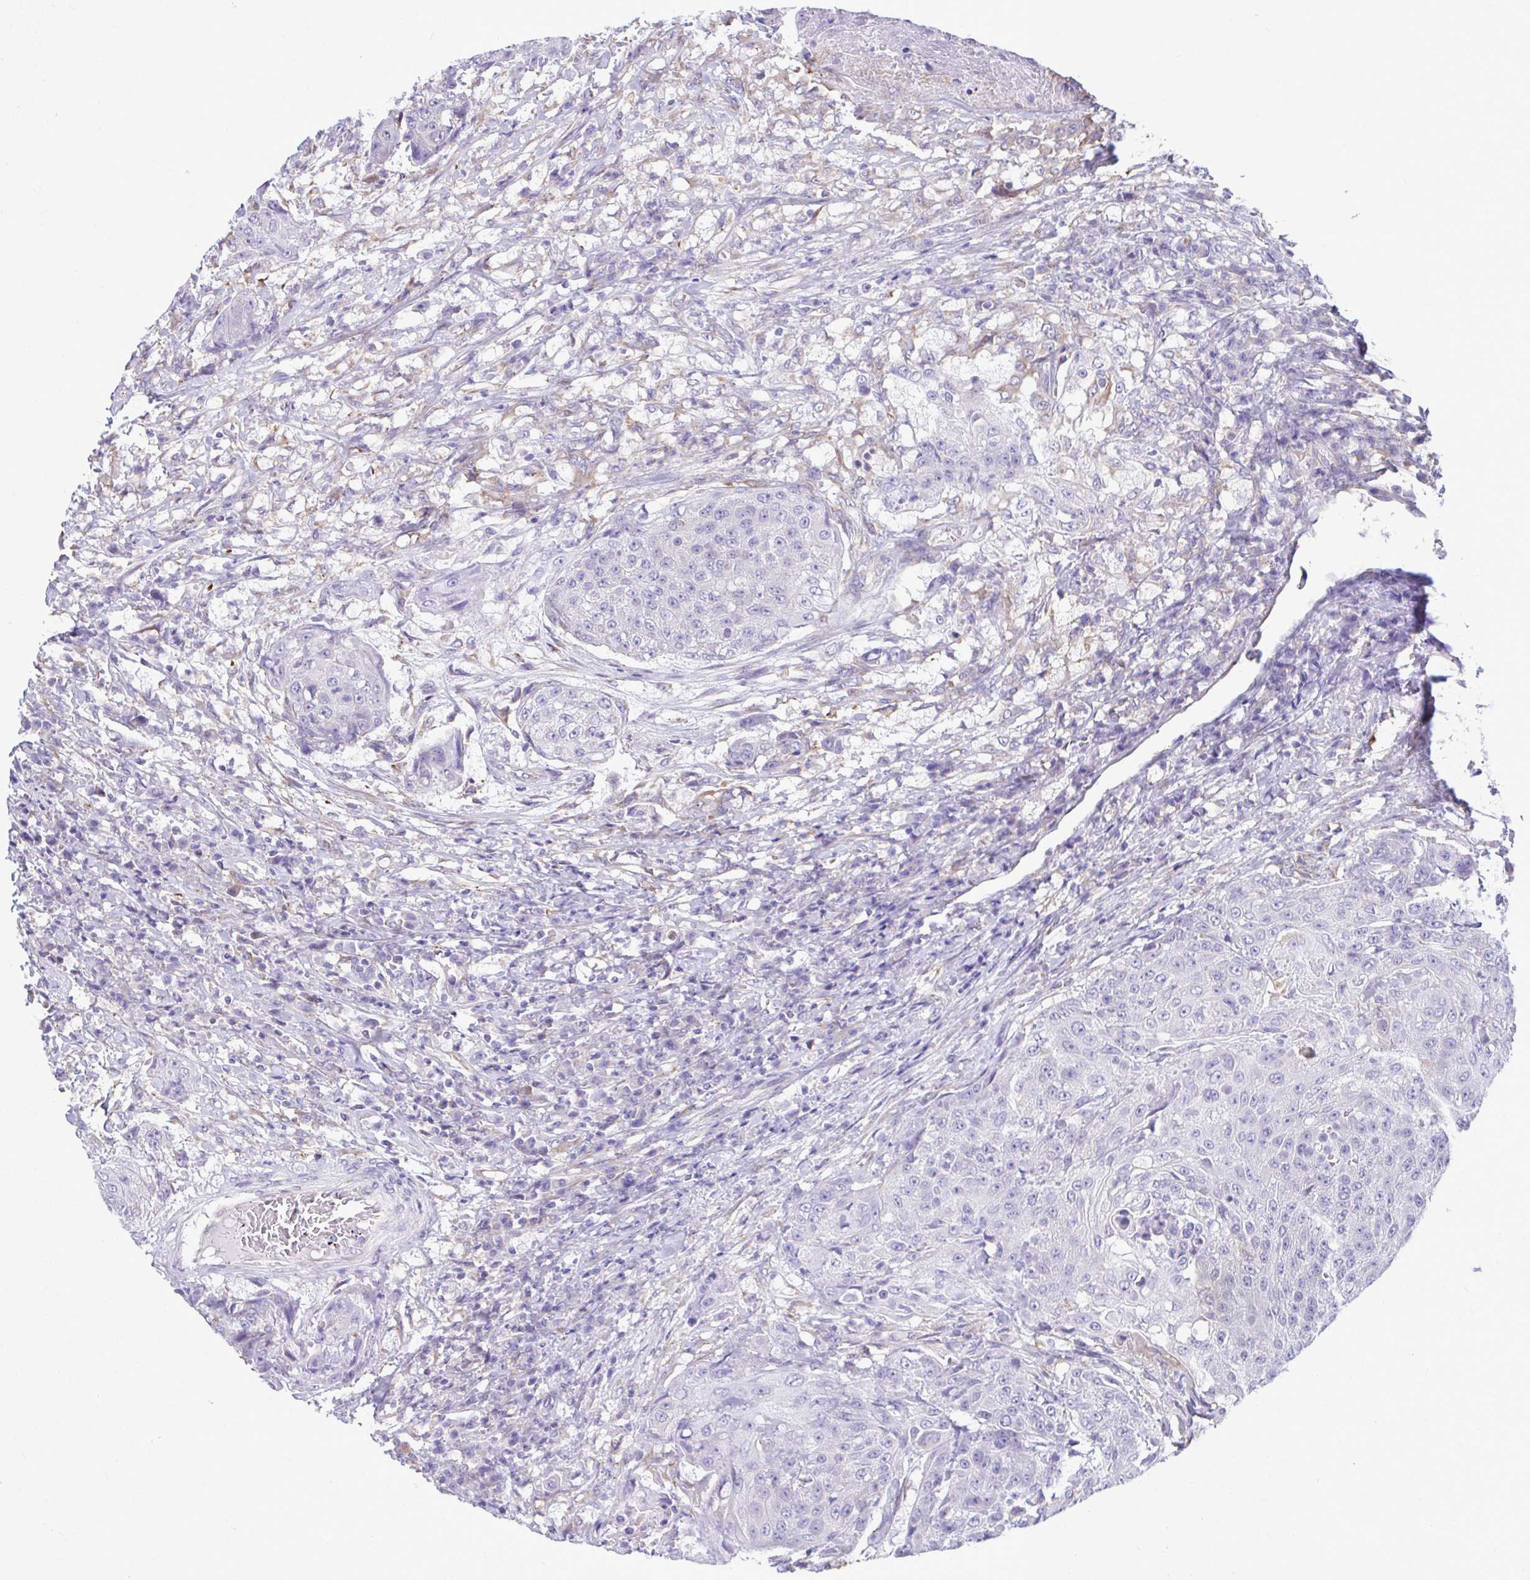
{"staining": {"intensity": "negative", "quantity": "none", "location": "none"}, "tissue": "urothelial cancer", "cell_type": "Tumor cells", "image_type": "cancer", "snomed": [{"axis": "morphology", "description": "Urothelial carcinoma, High grade"}, {"axis": "topography", "description": "Urinary bladder"}], "caption": "The micrograph demonstrates no significant staining in tumor cells of urothelial cancer. (Brightfield microscopy of DAB (3,3'-diaminobenzidine) immunohistochemistry at high magnification).", "gene": "PIGK", "patient": {"sex": "female", "age": 63}}